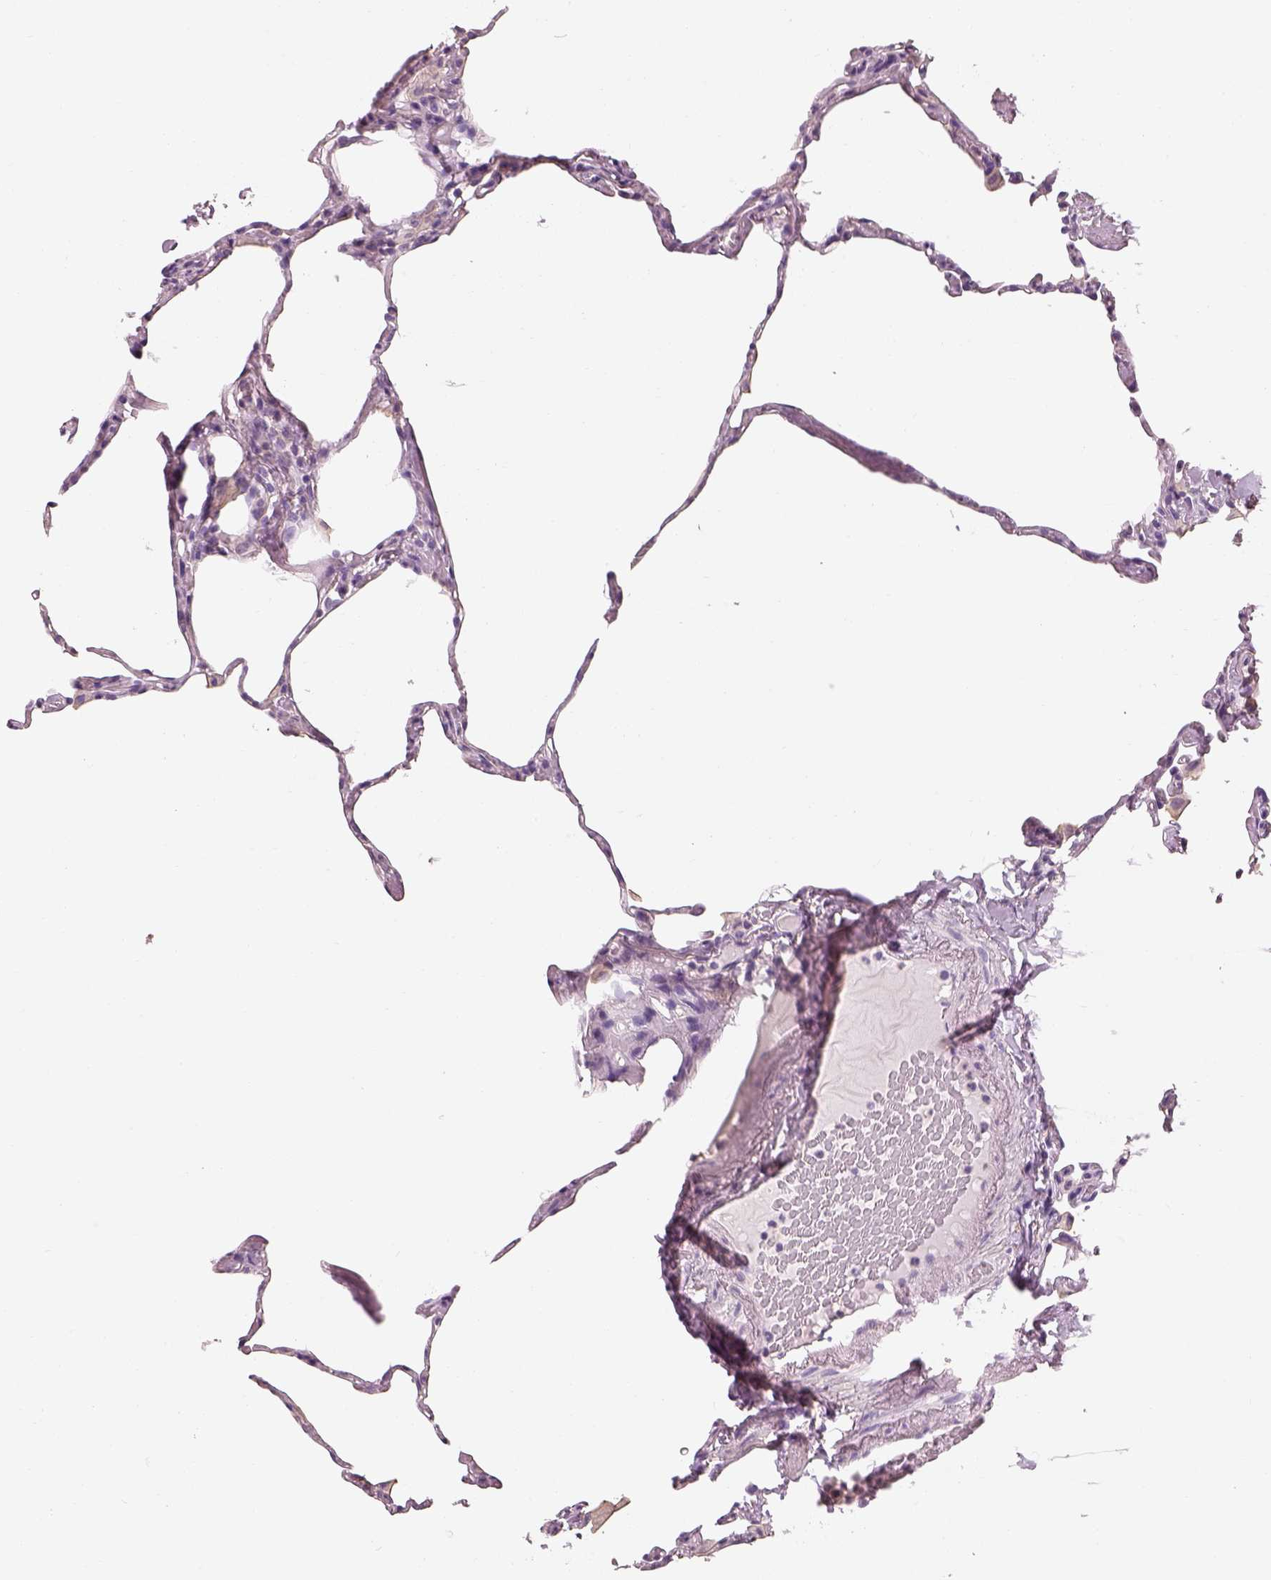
{"staining": {"intensity": "negative", "quantity": "none", "location": "none"}, "tissue": "lung", "cell_type": "Alveolar cells", "image_type": "normal", "snomed": [{"axis": "morphology", "description": "Normal tissue, NOS"}, {"axis": "topography", "description": "Lung"}], "caption": "Immunohistochemistry photomicrograph of normal lung: lung stained with DAB reveals no significant protein staining in alveolar cells. (DAB (3,3'-diaminobenzidine) IHC visualized using brightfield microscopy, high magnification).", "gene": "OTUD6A", "patient": {"sex": "male", "age": 65}}